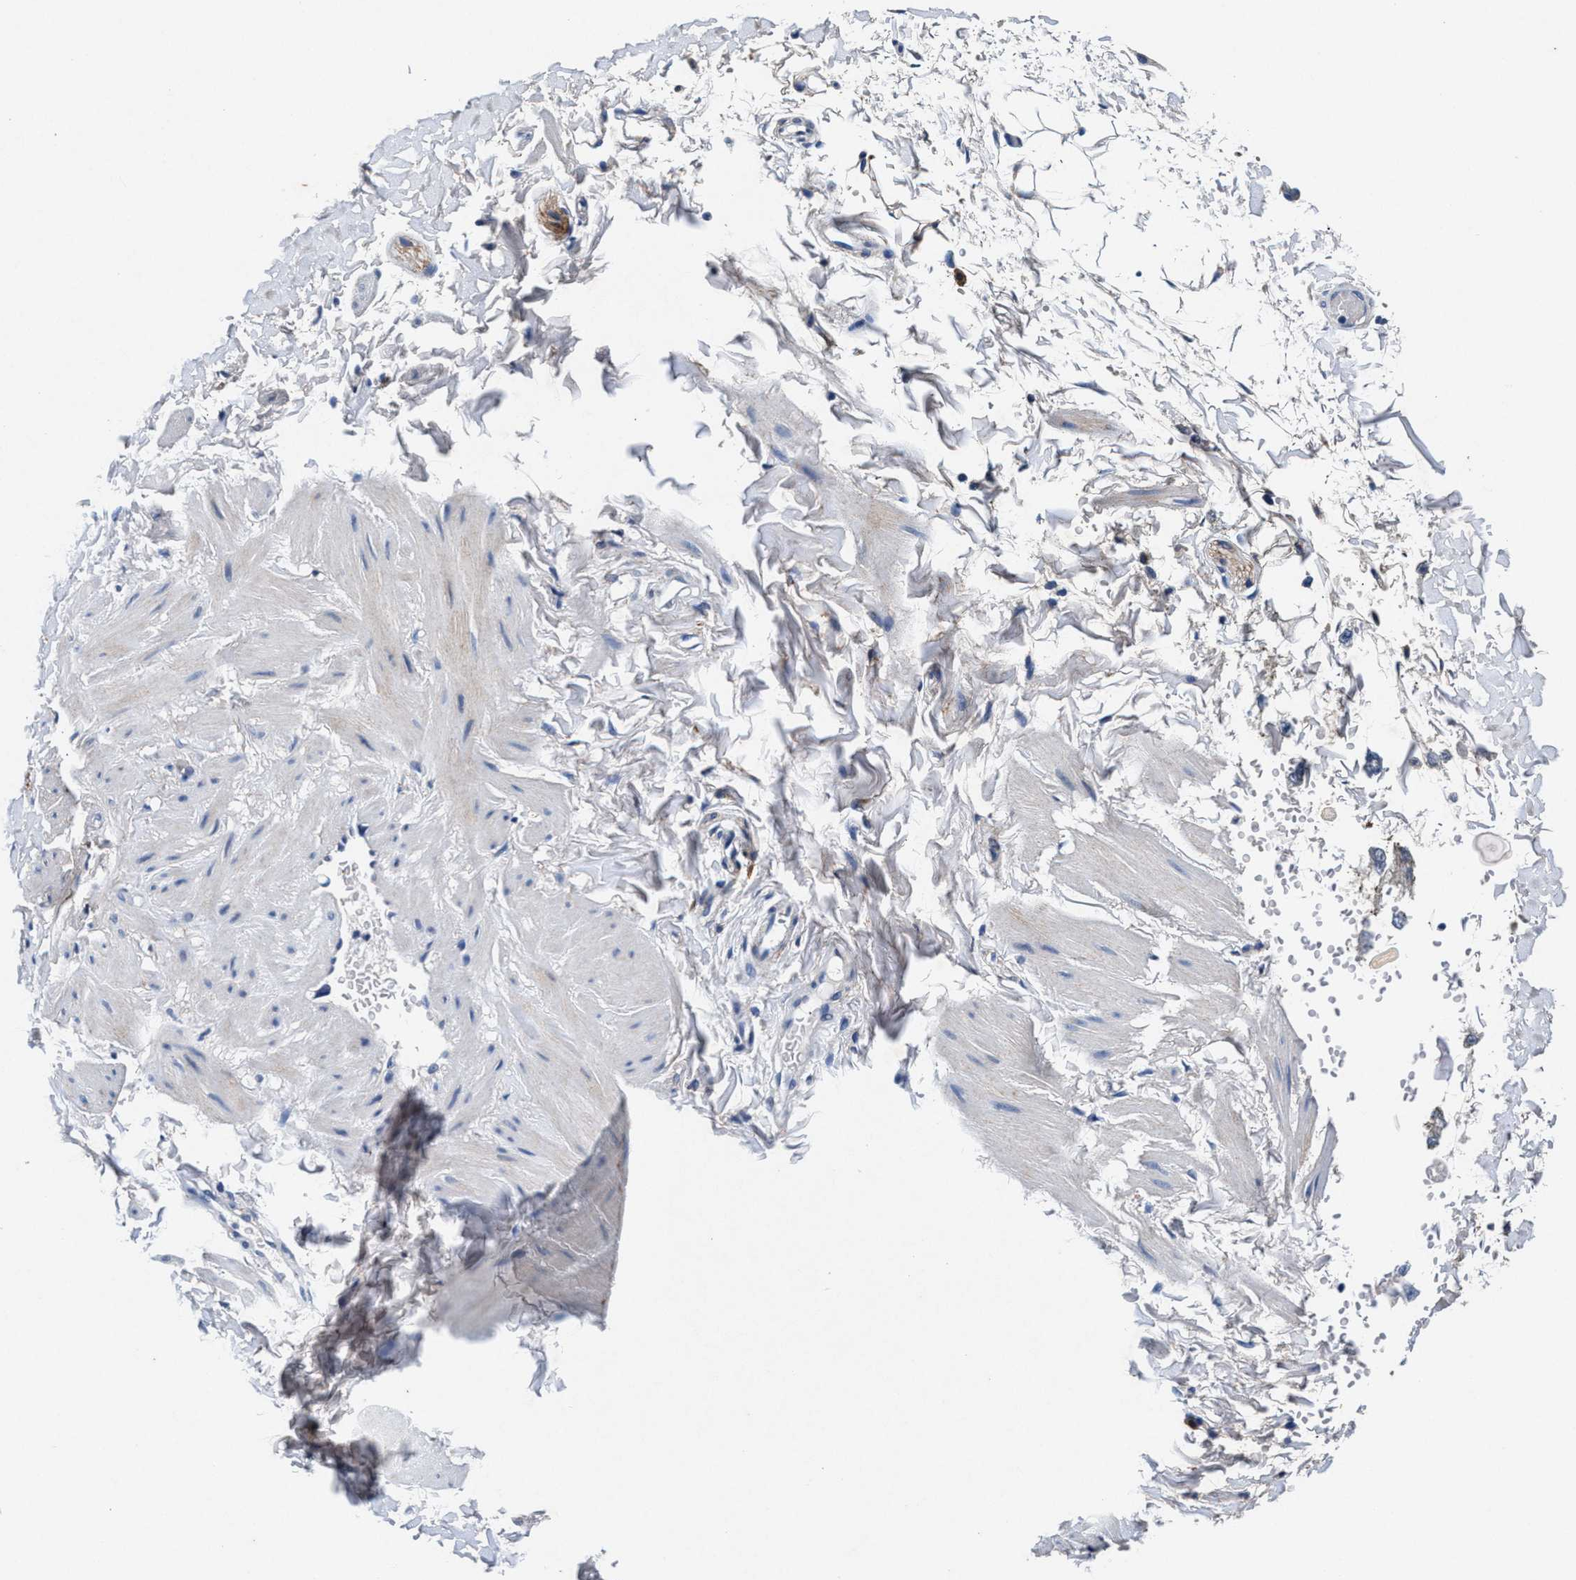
{"staining": {"intensity": "negative", "quantity": "none", "location": "none"}, "tissue": "adipose tissue", "cell_type": "Adipocytes", "image_type": "normal", "snomed": [{"axis": "morphology", "description": "Normal tissue, NOS"}, {"axis": "topography", "description": "Adipose tissue"}, {"axis": "topography", "description": "Vascular tissue"}, {"axis": "topography", "description": "Peripheral nerve tissue"}], "caption": "Protein analysis of benign adipose tissue exhibits no significant expression in adipocytes.", "gene": "SLC8A1", "patient": {"sex": "male", "age": 25}}